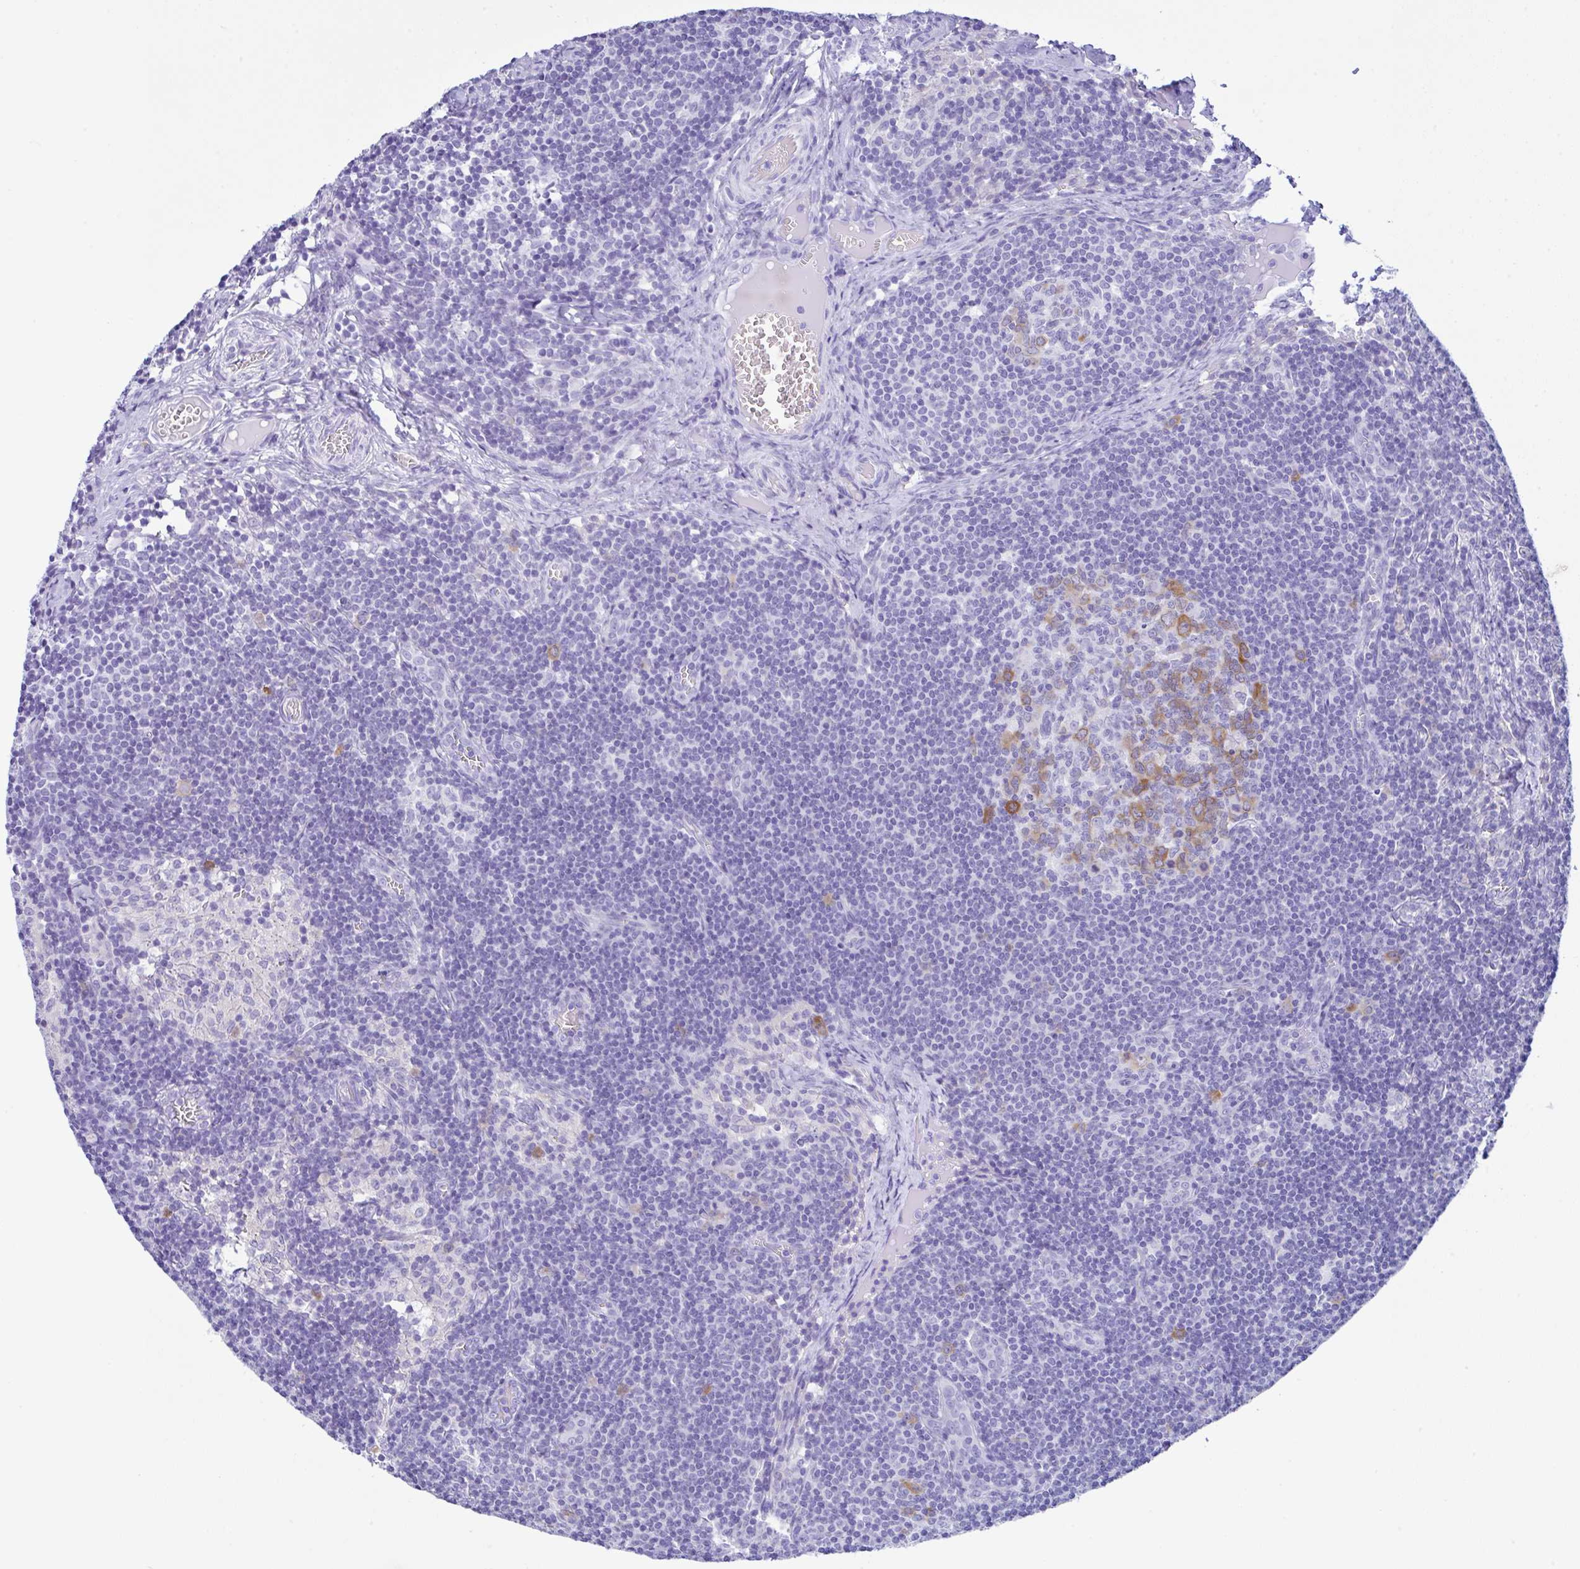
{"staining": {"intensity": "moderate", "quantity": "<25%", "location": "cytoplasmic/membranous"}, "tissue": "lymph node", "cell_type": "Germinal center cells", "image_type": "normal", "snomed": [{"axis": "morphology", "description": "Normal tissue, NOS"}, {"axis": "topography", "description": "Lymph node"}], "caption": "This image exhibits normal lymph node stained with IHC to label a protein in brown. The cytoplasmic/membranous of germinal center cells show moderate positivity for the protein. Nuclei are counter-stained blue.", "gene": "RRM2", "patient": {"sex": "female", "age": 31}}